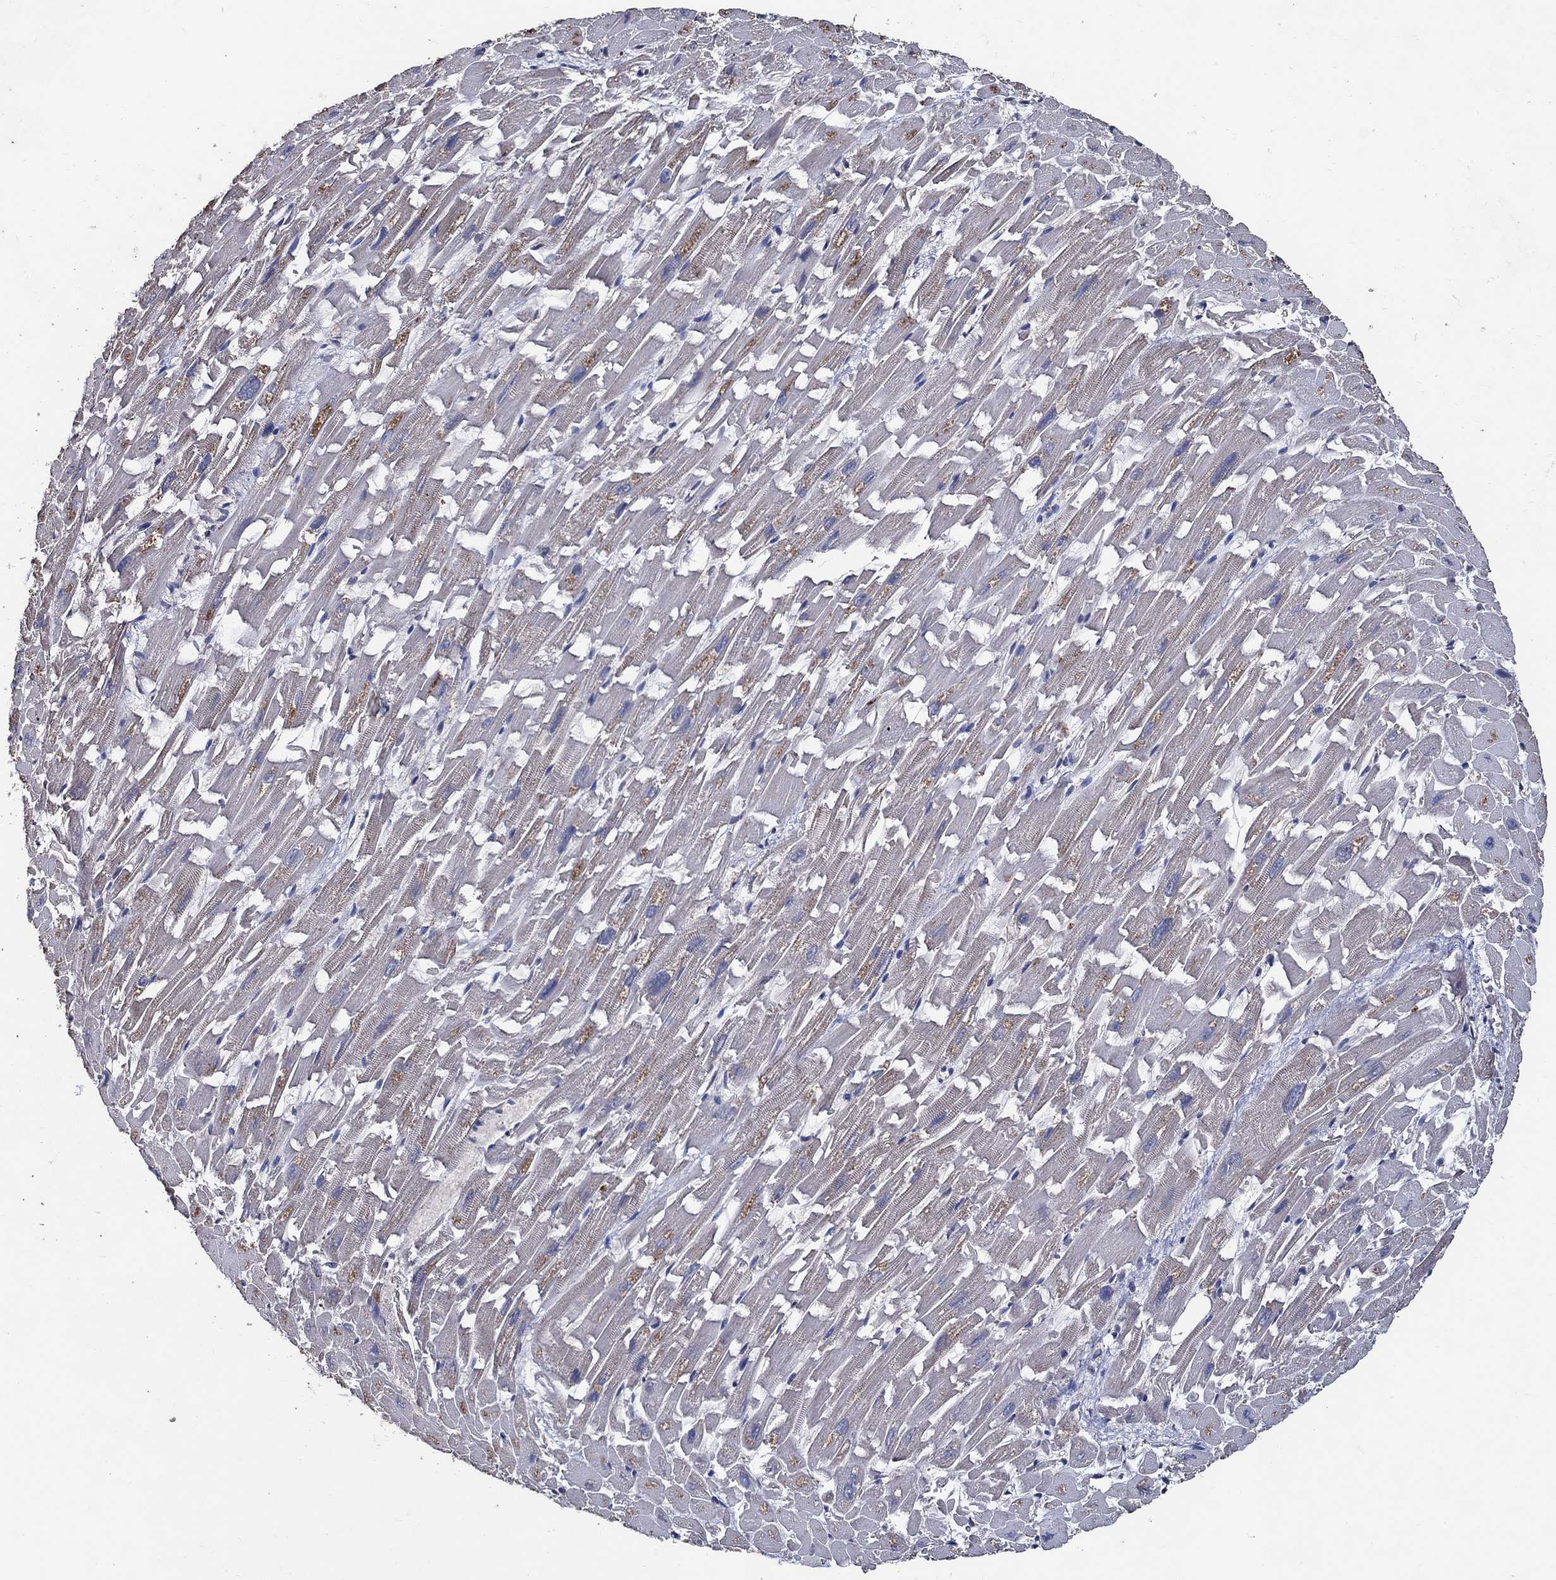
{"staining": {"intensity": "negative", "quantity": "none", "location": "none"}, "tissue": "heart muscle", "cell_type": "Cardiomyocytes", "image_type": "normal", "snomed": [{"axis": "morphology", "description": "Normal tissue, NOS"}, {"axis": "topography", "description": "Heart"}], "caption": "A micrograph of heart muscle stained for a protein displays no brown staining in cardiomyocytes. The staining was performed using DAB (3,3'-diaminobenzidine) to visualize the protein expression in brown, while the nuclei were stained in blue with hematoxylin (Magnification: 20x).", "gene": "HAP1", "patient": {"sex": "female", "age": 64}}